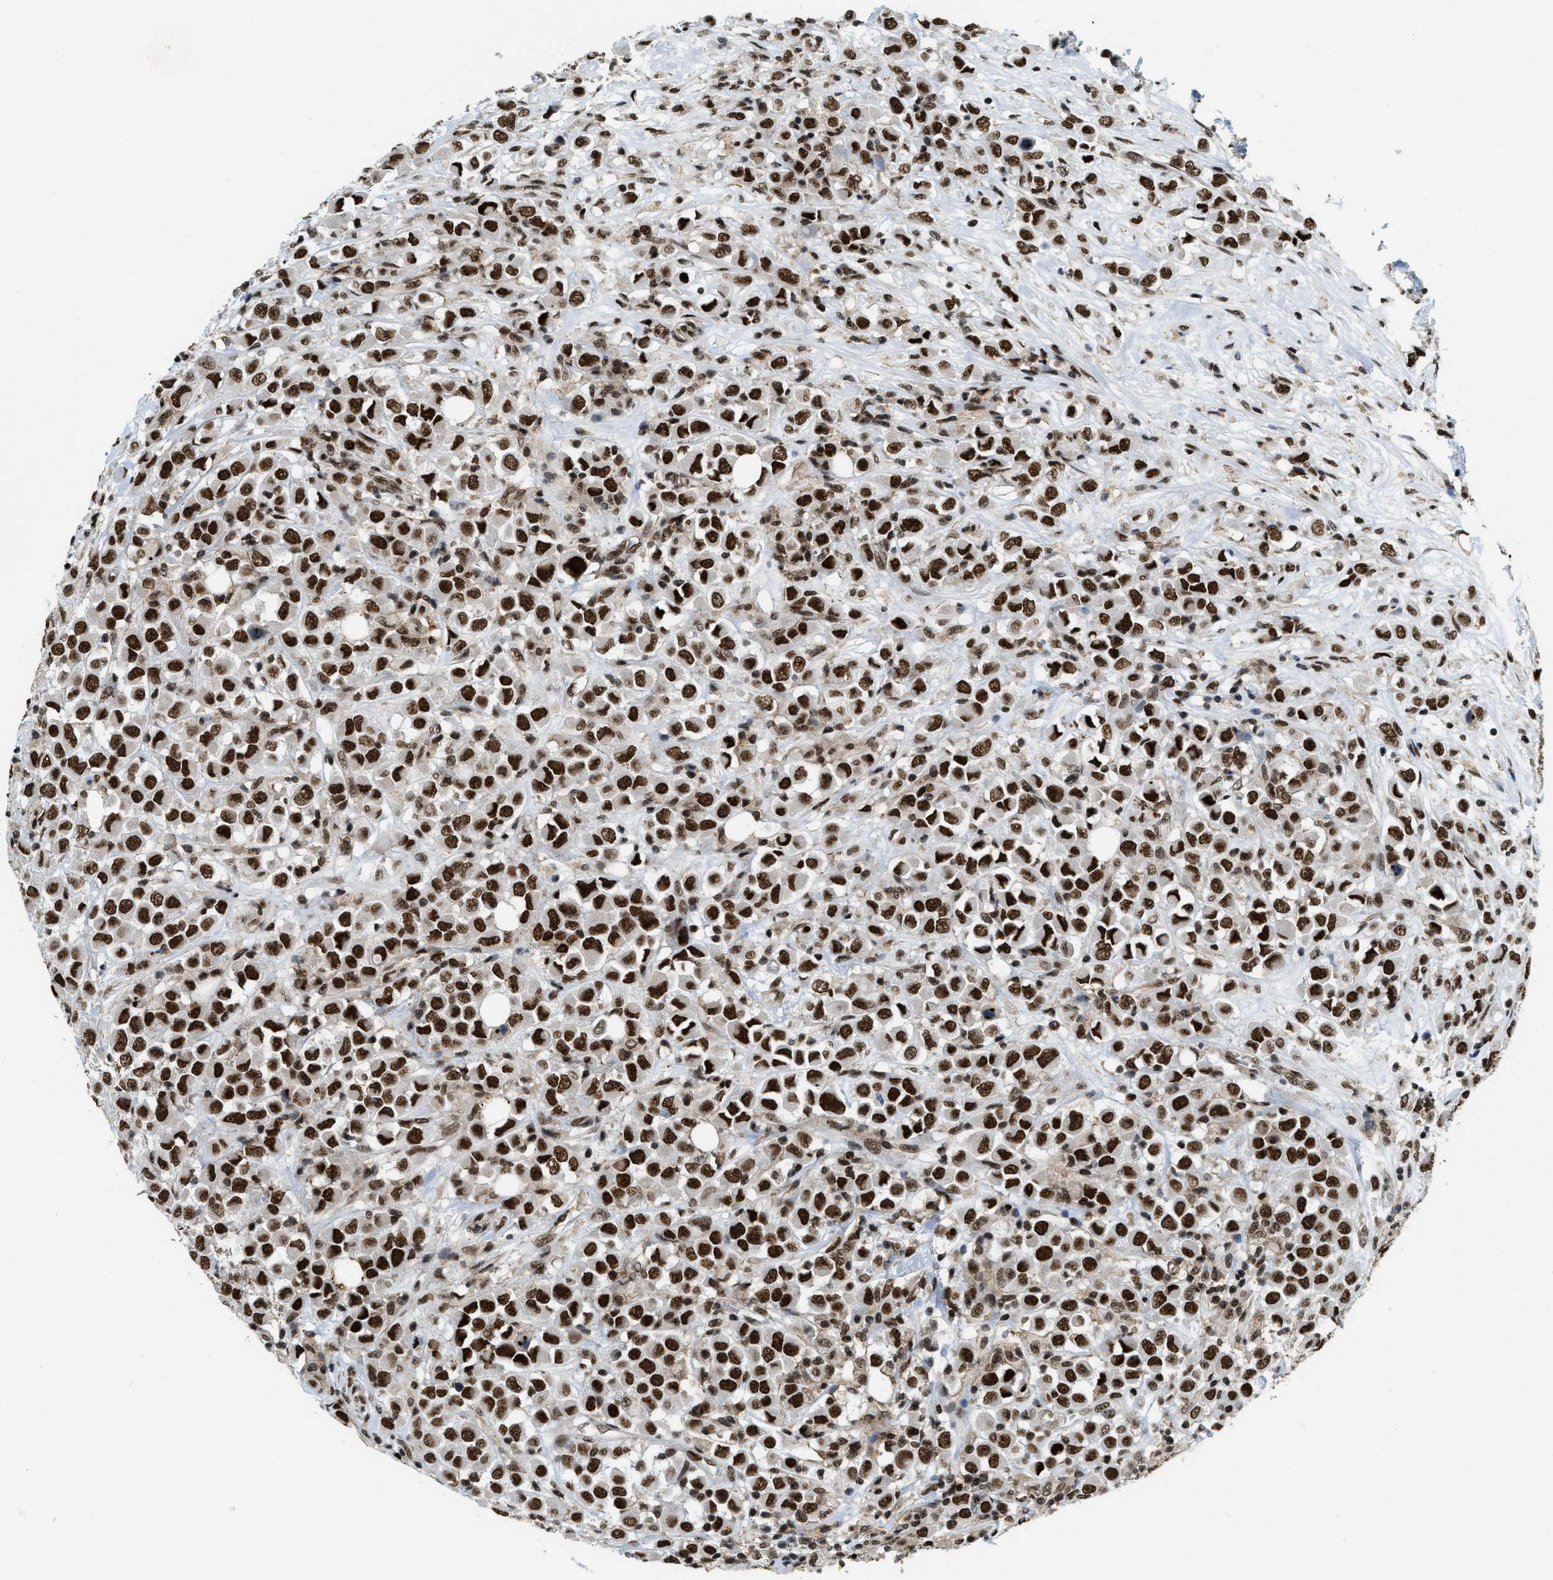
{"staining": {"intensity": "strong", "quantity": ">75%", "location": "nuclear"}, "tissue": "breast cancer", "cell_type": "Tumor cells", "image_type": "cancer", "snomed": [{"axis": "morphology", "description": "Duct carcinoma"}, {"axis": "topography", "description": "Breast"}], "caption": "Brown immunohistochemical staining in breast cancer displays strong nuclear positivity in approximately >75% of tumor cells.", "gene": "NUMA1", "patient": {"sex": "female", "age": 61}}